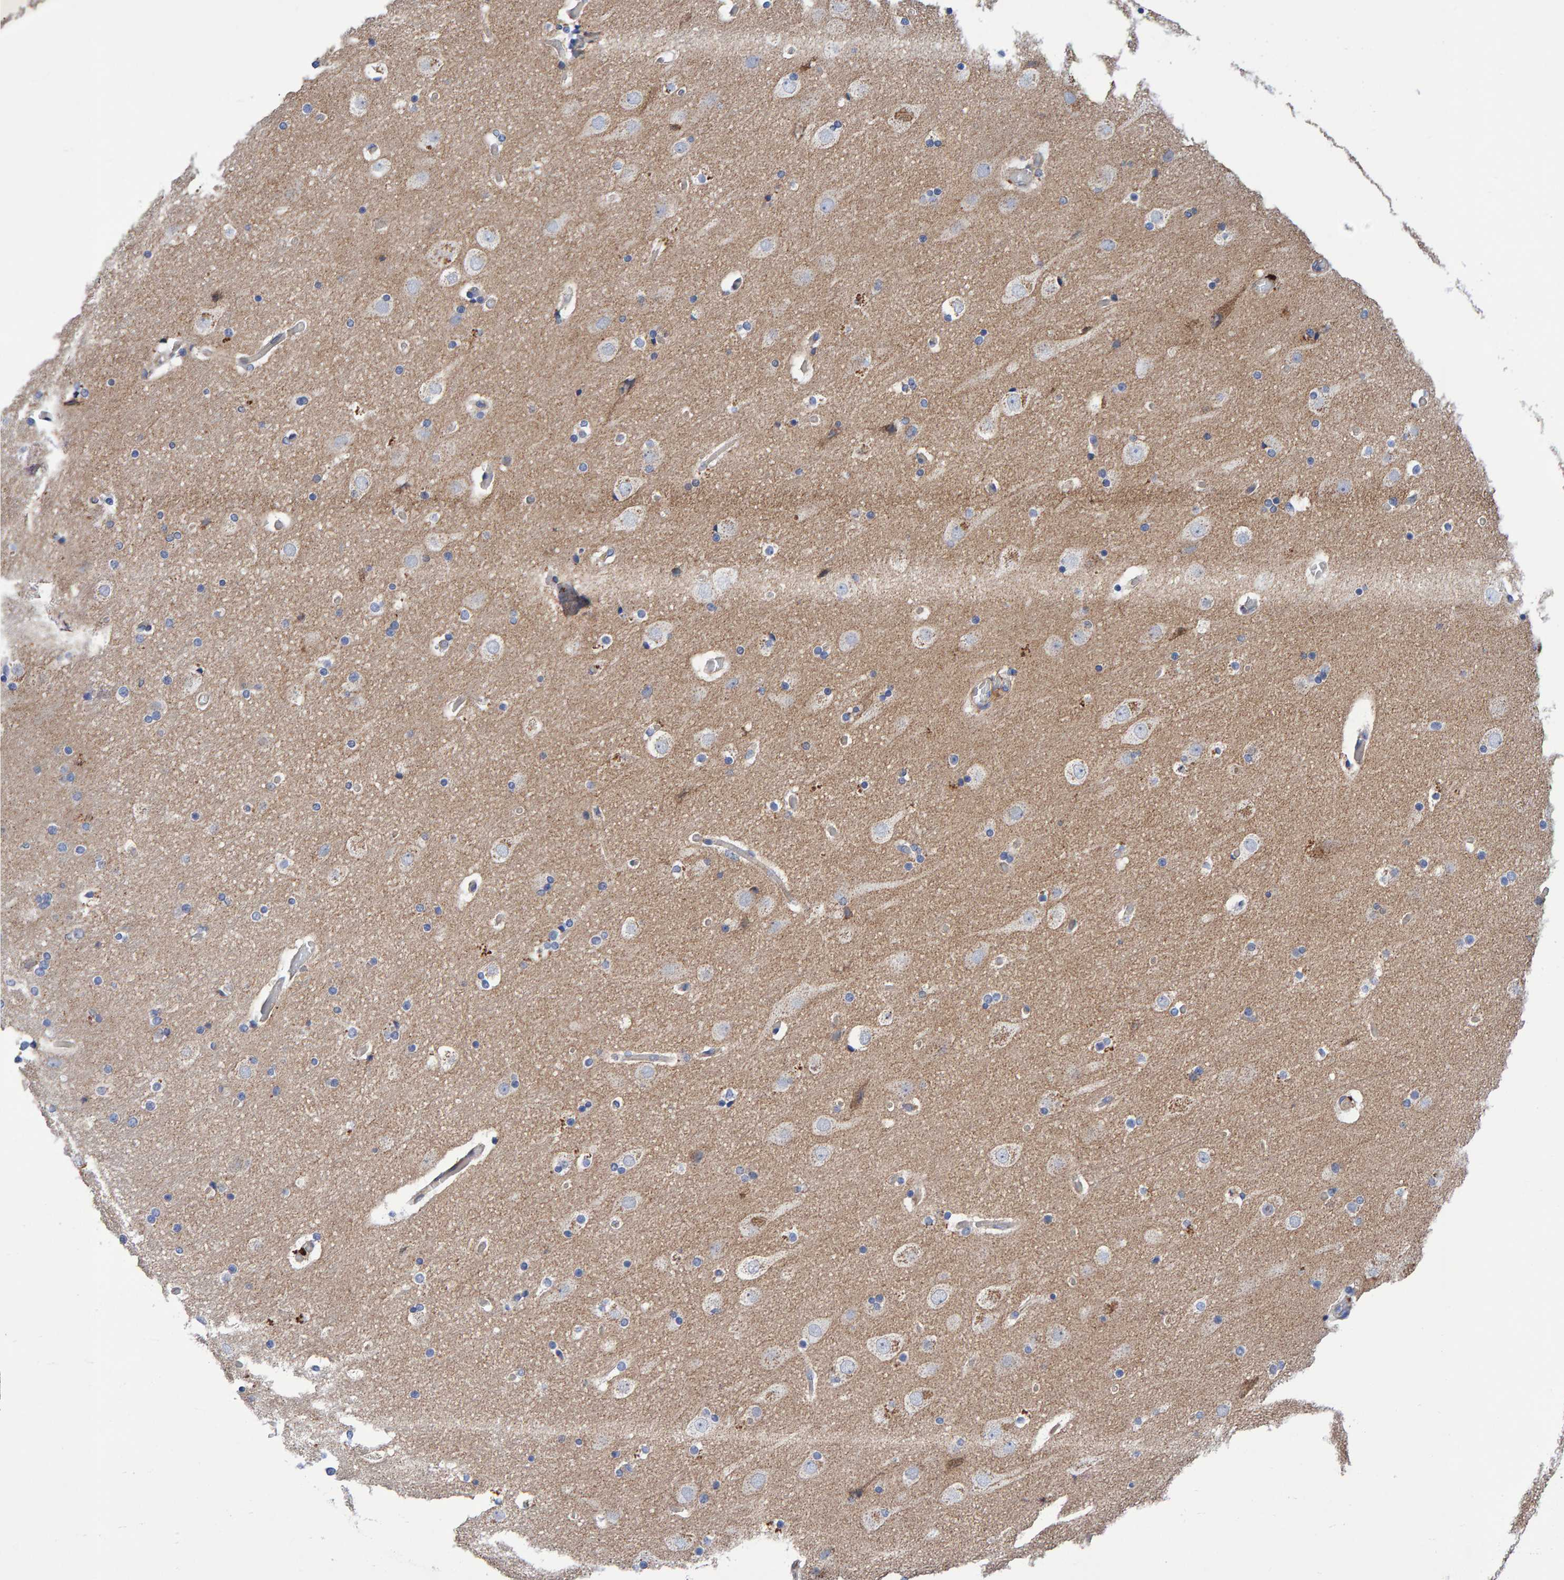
{"staining": {"intensity": "negative", "quantity": "none", "location": "none"}, "tissue": "cerebral cortex", "cell_type": "Endothelial cells", "image_type": "normal", "snomed": [{"axis": "morphology", "description": "Normal tissue, NOS"}, {"axis": "topography", "description": "Cerebral cortex"}], "caption": "Immunohistochemistry (IHC) photomicrograph of unremarkable cerebral cortex: human cerebral cortex stained with DAB reveals no significant protein staining in endothelial cells.", "gene": "EFR3A", "patient": {"sex": "male", "age": 57}}